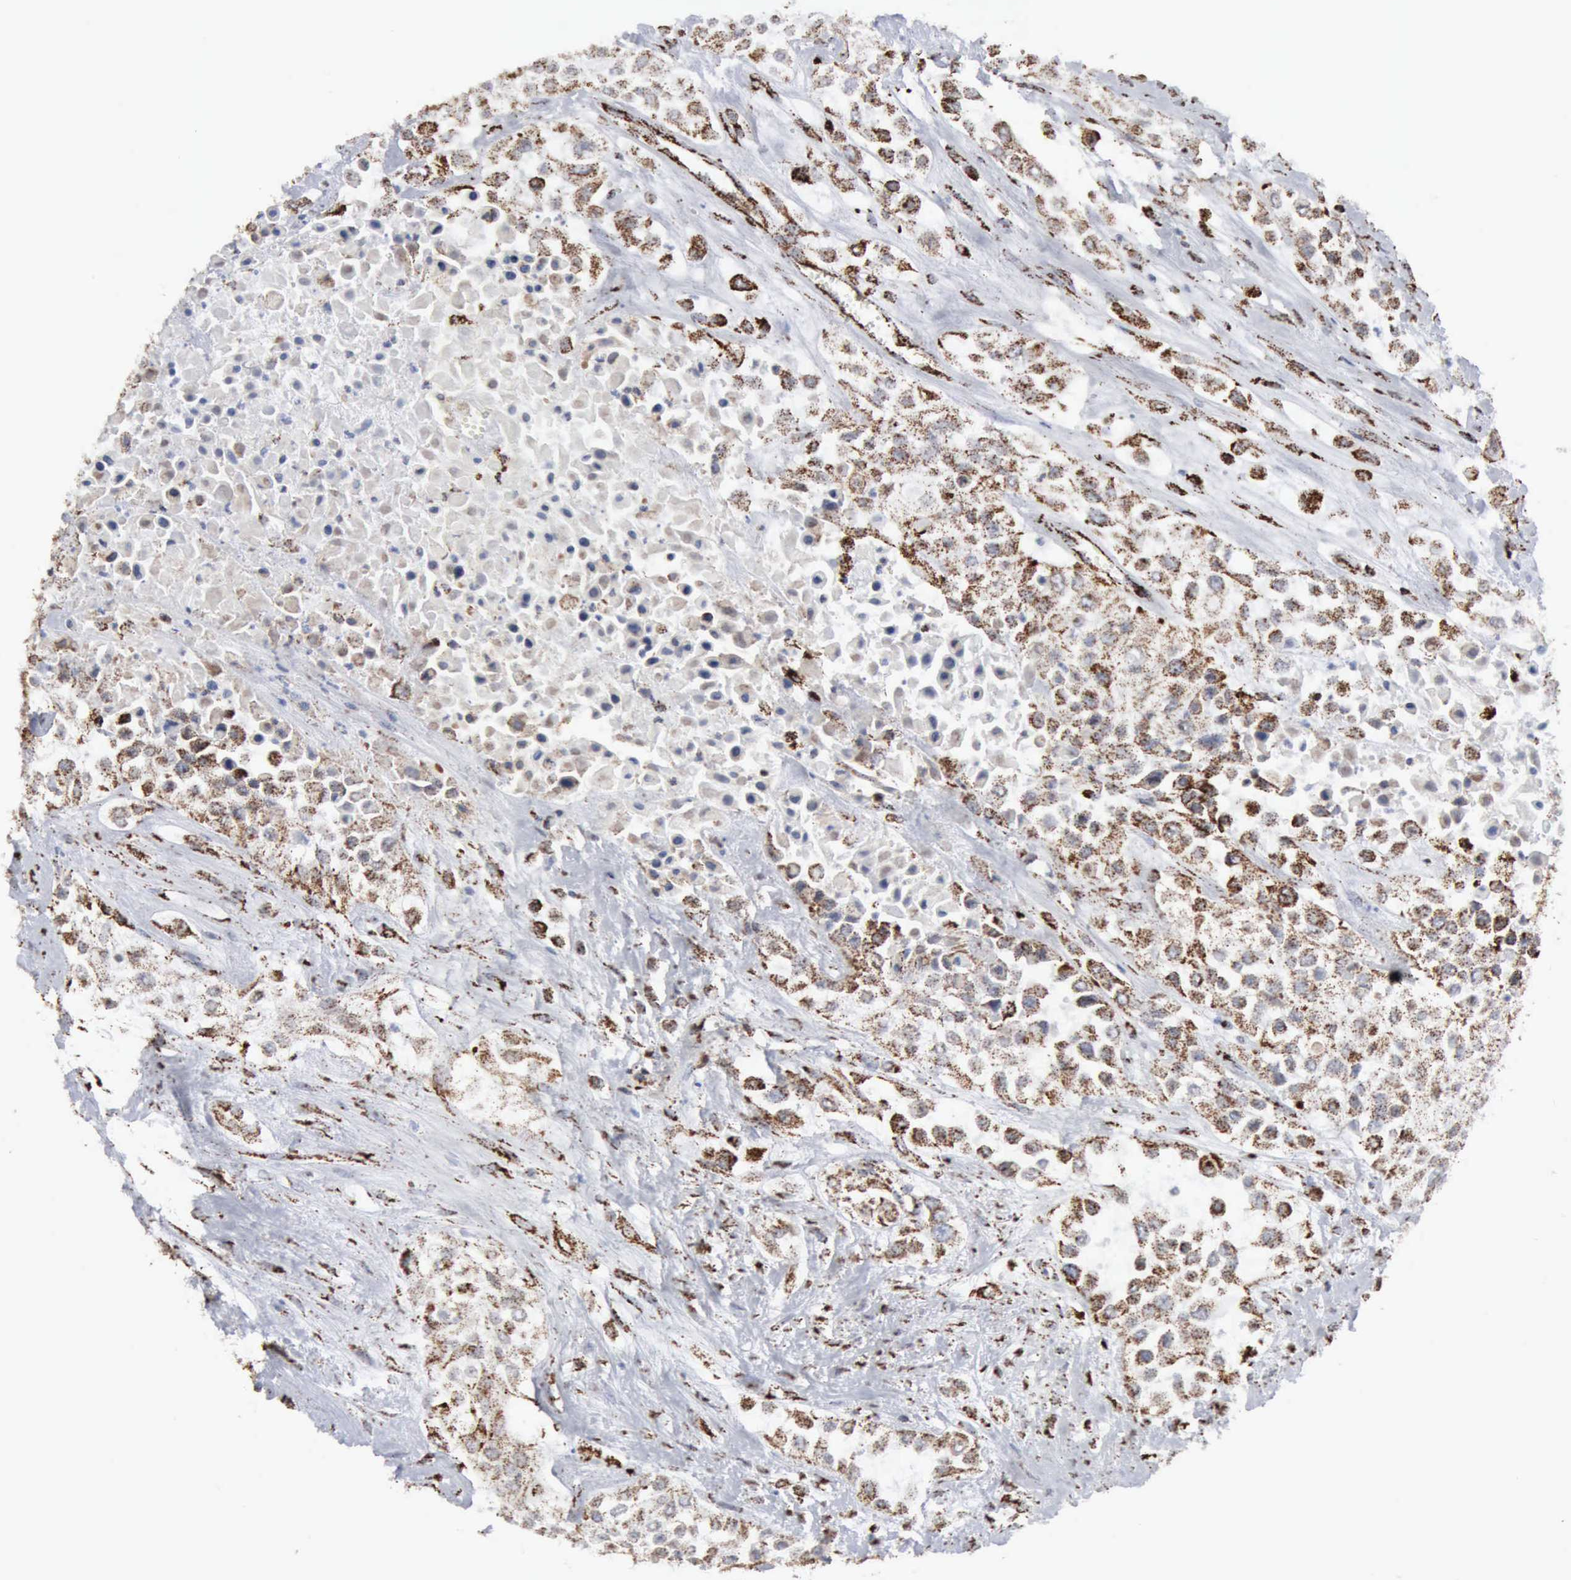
{"staining": {"intensity": "moderate", "quantity": ">75%", "location": "cytoplasmic/membranous"}, "tissue": "urothelial cancer", "cell_type": "Tumor cells", "image_type": "cancer", "snomed": [{"axis": "morphology", "description": "Urothelial carcinoma, High grade"}, {"axis": "topography", "description": "Urinary bladder"}], "caption": "A high-resolution micrograph shows immunohistochemistry staining of urothelial cancer, which demonstrates moderate cytoplasmic/membranous positivity in about >75% of tumor cells. Immunohistochemistry stains the protein of interest in brown and the nuclei are stained blue.", "gene": "ACO2", "patient": {"sex": "male", "age": 57}}